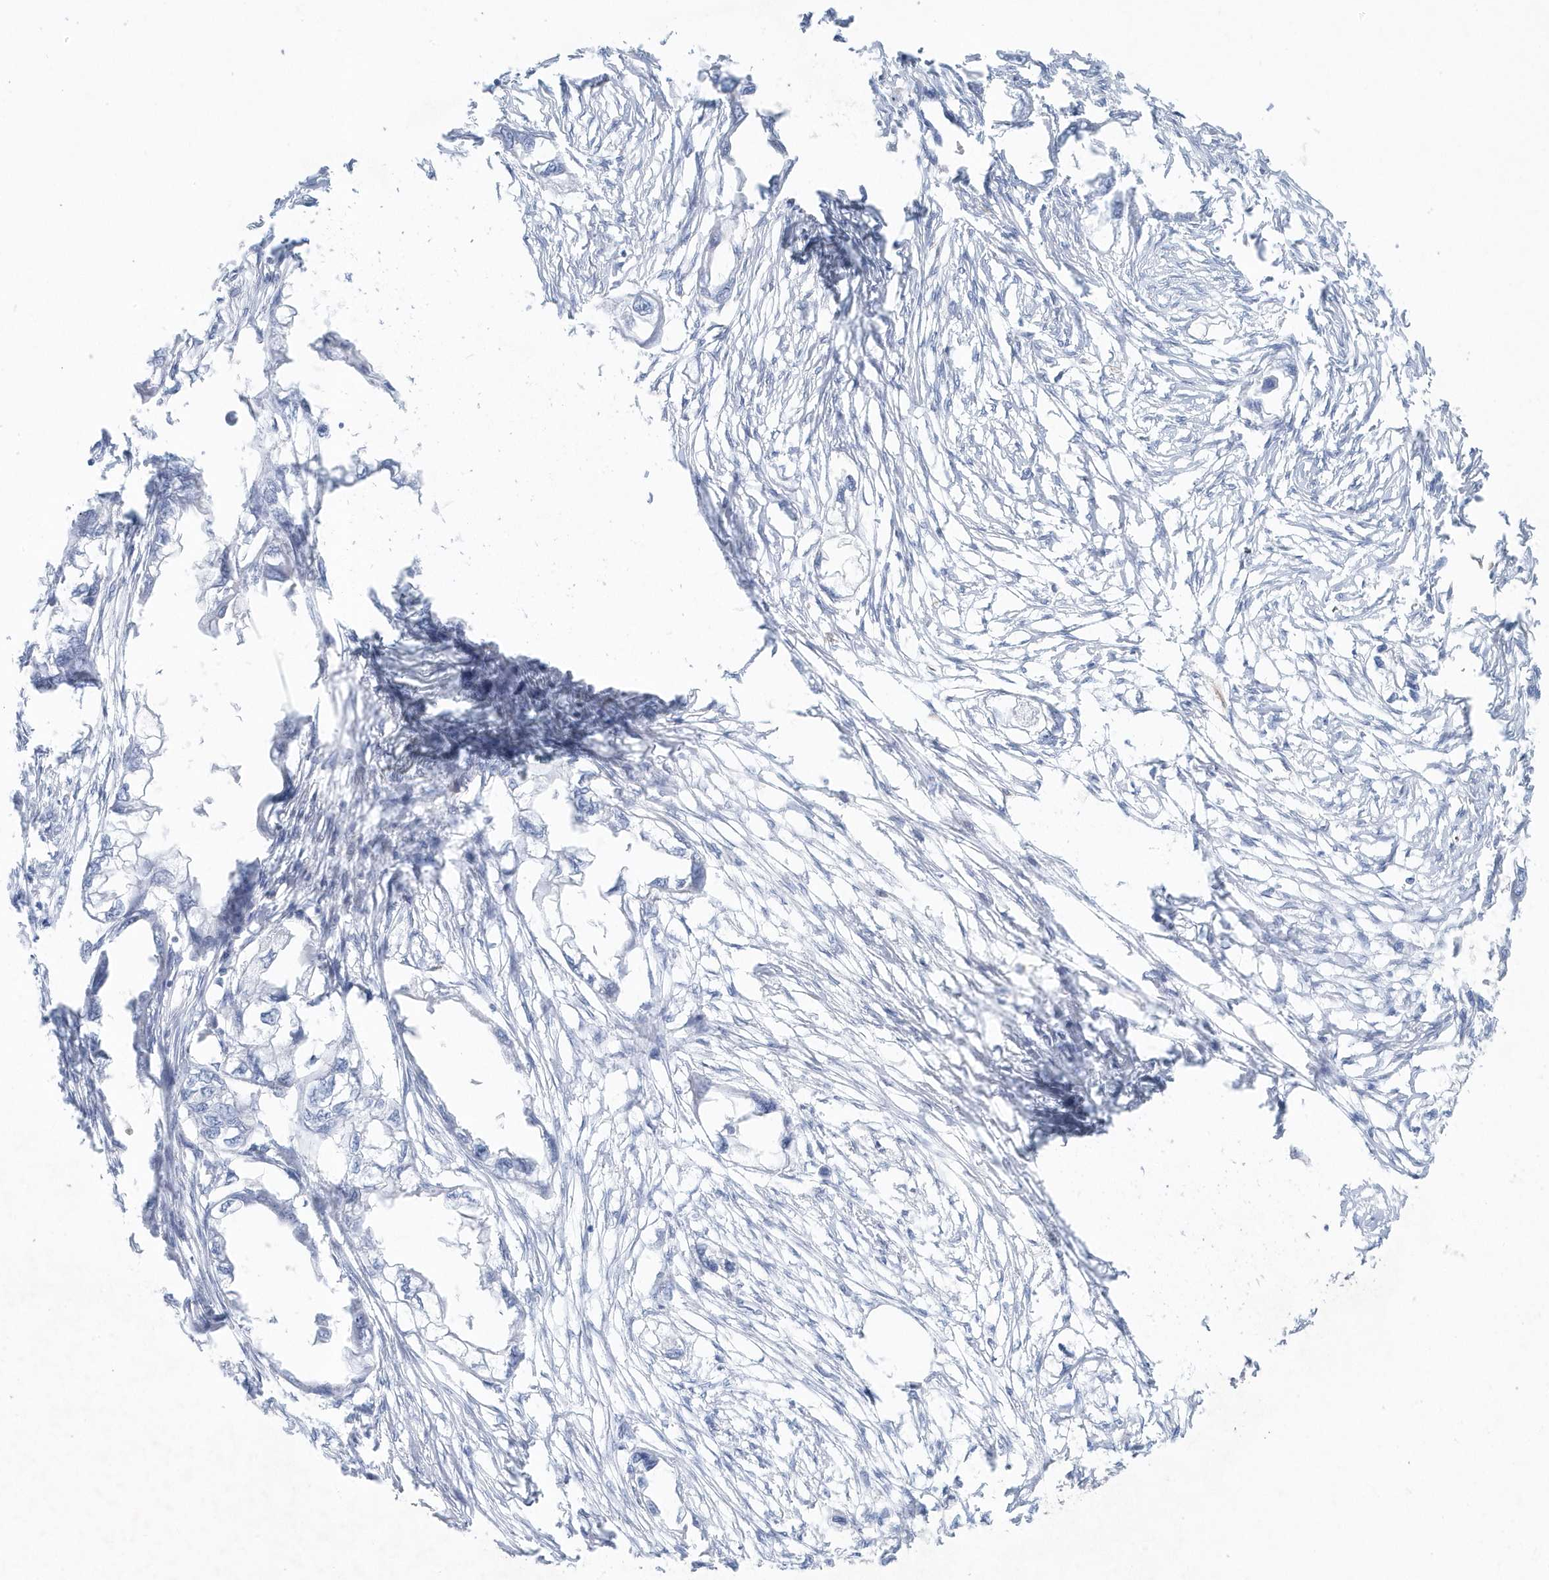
{"staining": {"intensity": "negative", "quantity": "none", "location": "none"}, "tissue": "endometrial cancer", "cell_type": "Tumor cells", "image_type": "cancer", "snomed": [{"axis": "morphology", "description": "Adenocarcinoma, NOS"}, {"axis": "morphology", "description": "Adenocarcinoma, metastatic, NOS"}, {"axis": "topography", "description": "Adipose tissue"}, {"axis": "topography", "description": "Endometrium"}], "caption": "A high-resolution photomicrograph shows immunohistochemistry staining of metastatic adenocarcinoma (endometrial), which displays no significant positivity in tumor cells.", "gene": "FAM98A", "patient": {"sex": "female", "age": 67}}